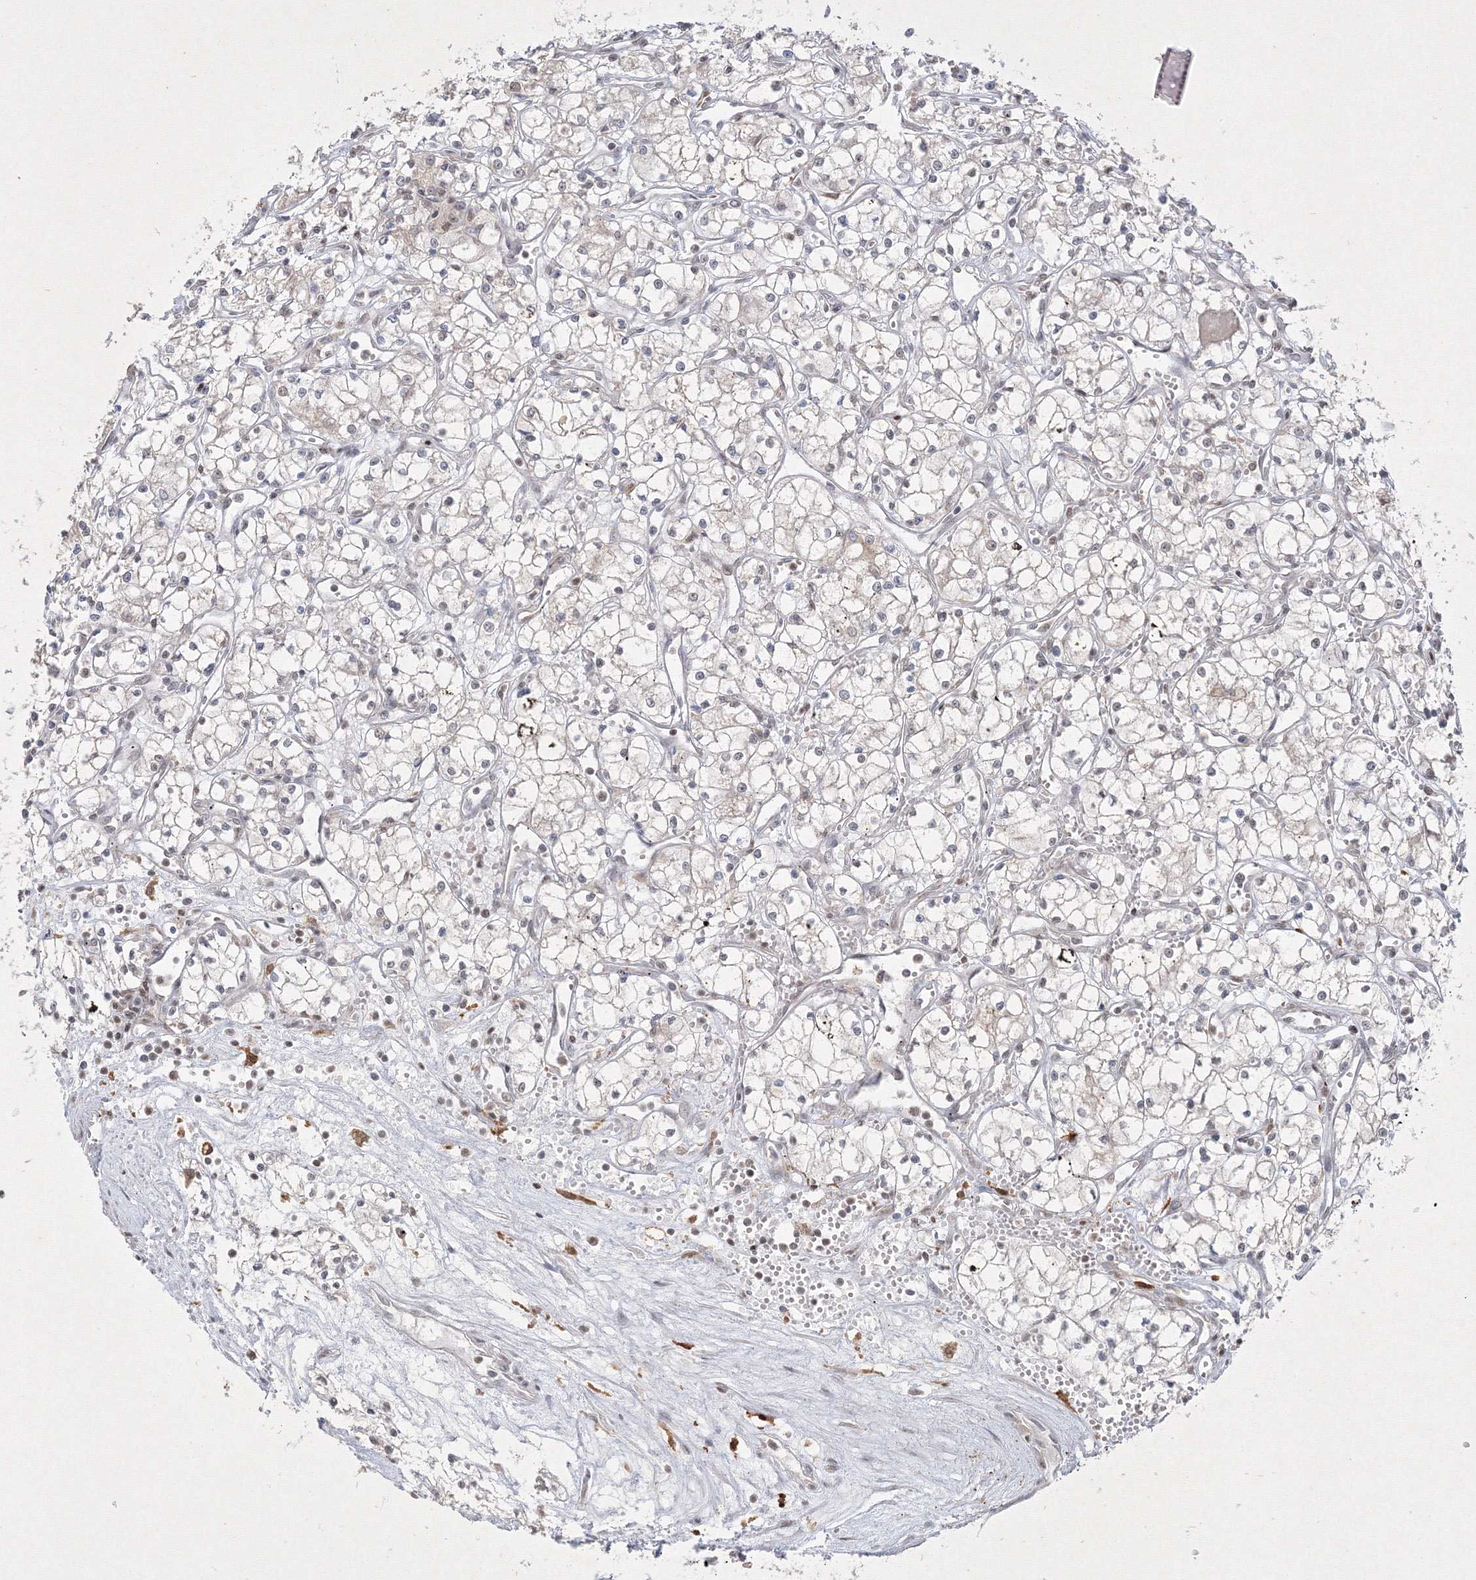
{"staining": {"intensity": "negative", "quantity": "none", "location": "none"}, "tissue": "renal cancer", "cell_type": "Tumor cells", "image_type": "cancer", "snomed": [{"axis": "morphology", "description": "Adenocarcinoma, NOS"}, {"axis": "topography", "description": "Kidney"}], "caption": "This photomicrograph is of renal cancer stained with immunohistochemistry to label a protein in brown with the nuclei are counter-stained blue. There is no staining in tumor cells.", "gene": "TAB1", "patient": {"sex": "male", "age": 59}}